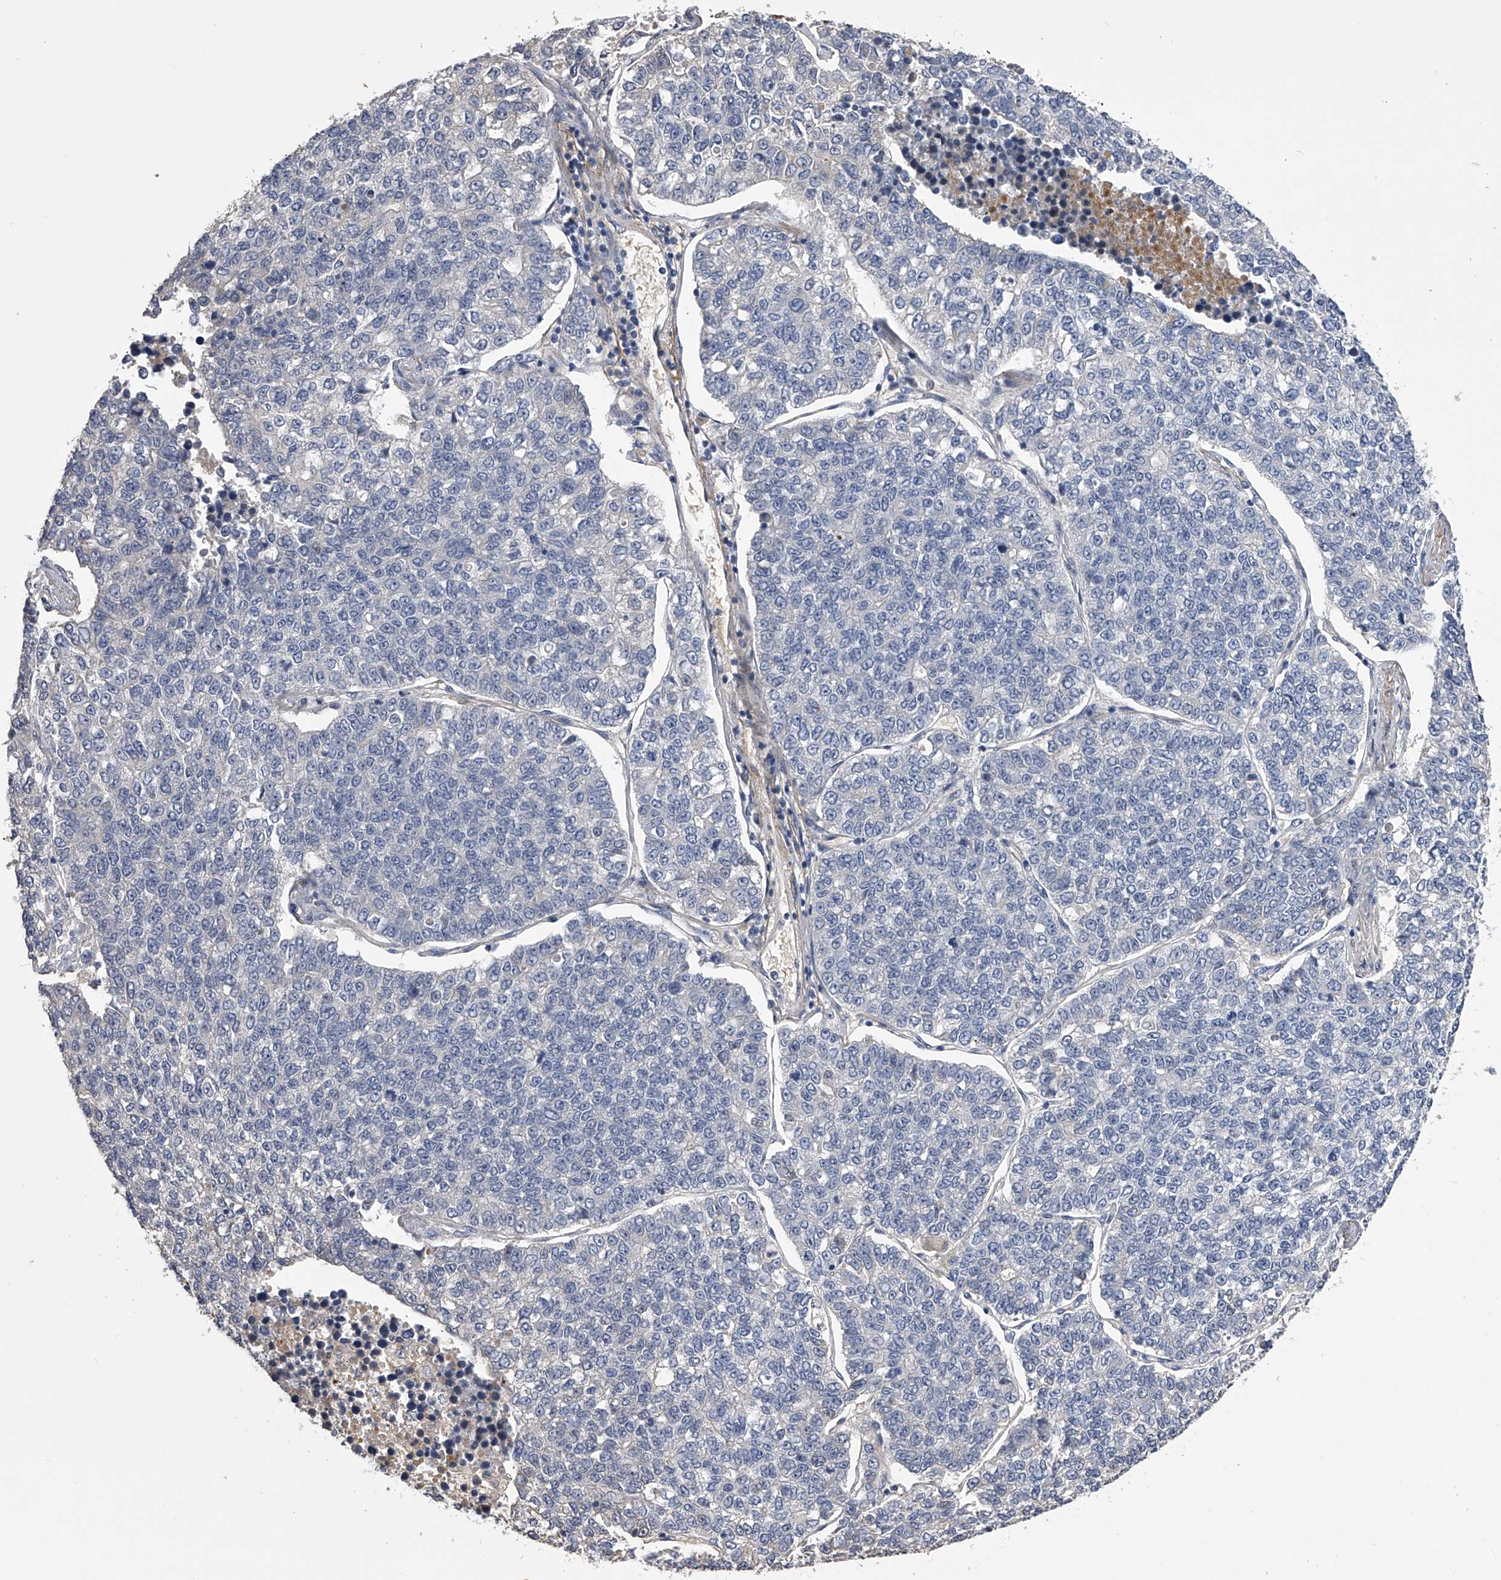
{"staining": {"intensity": "negative", "quantity": "none", "location": "none"}, "tissue": "lung cancer", "cell_type": "Tumor cells", "image_type": "cancer", "snomed": [{"axis": "morphology", "description": "Adenocarcinoma, NOS"}, {"axis": "topography", "description": "Lung"}], "caption": "DAB immunohistochemical staining of human lung adenocarcinoma reveals no significant positivity in tumor cells.", "gene": "MDN1", "patient": {"sex": "male", "age": 49}}